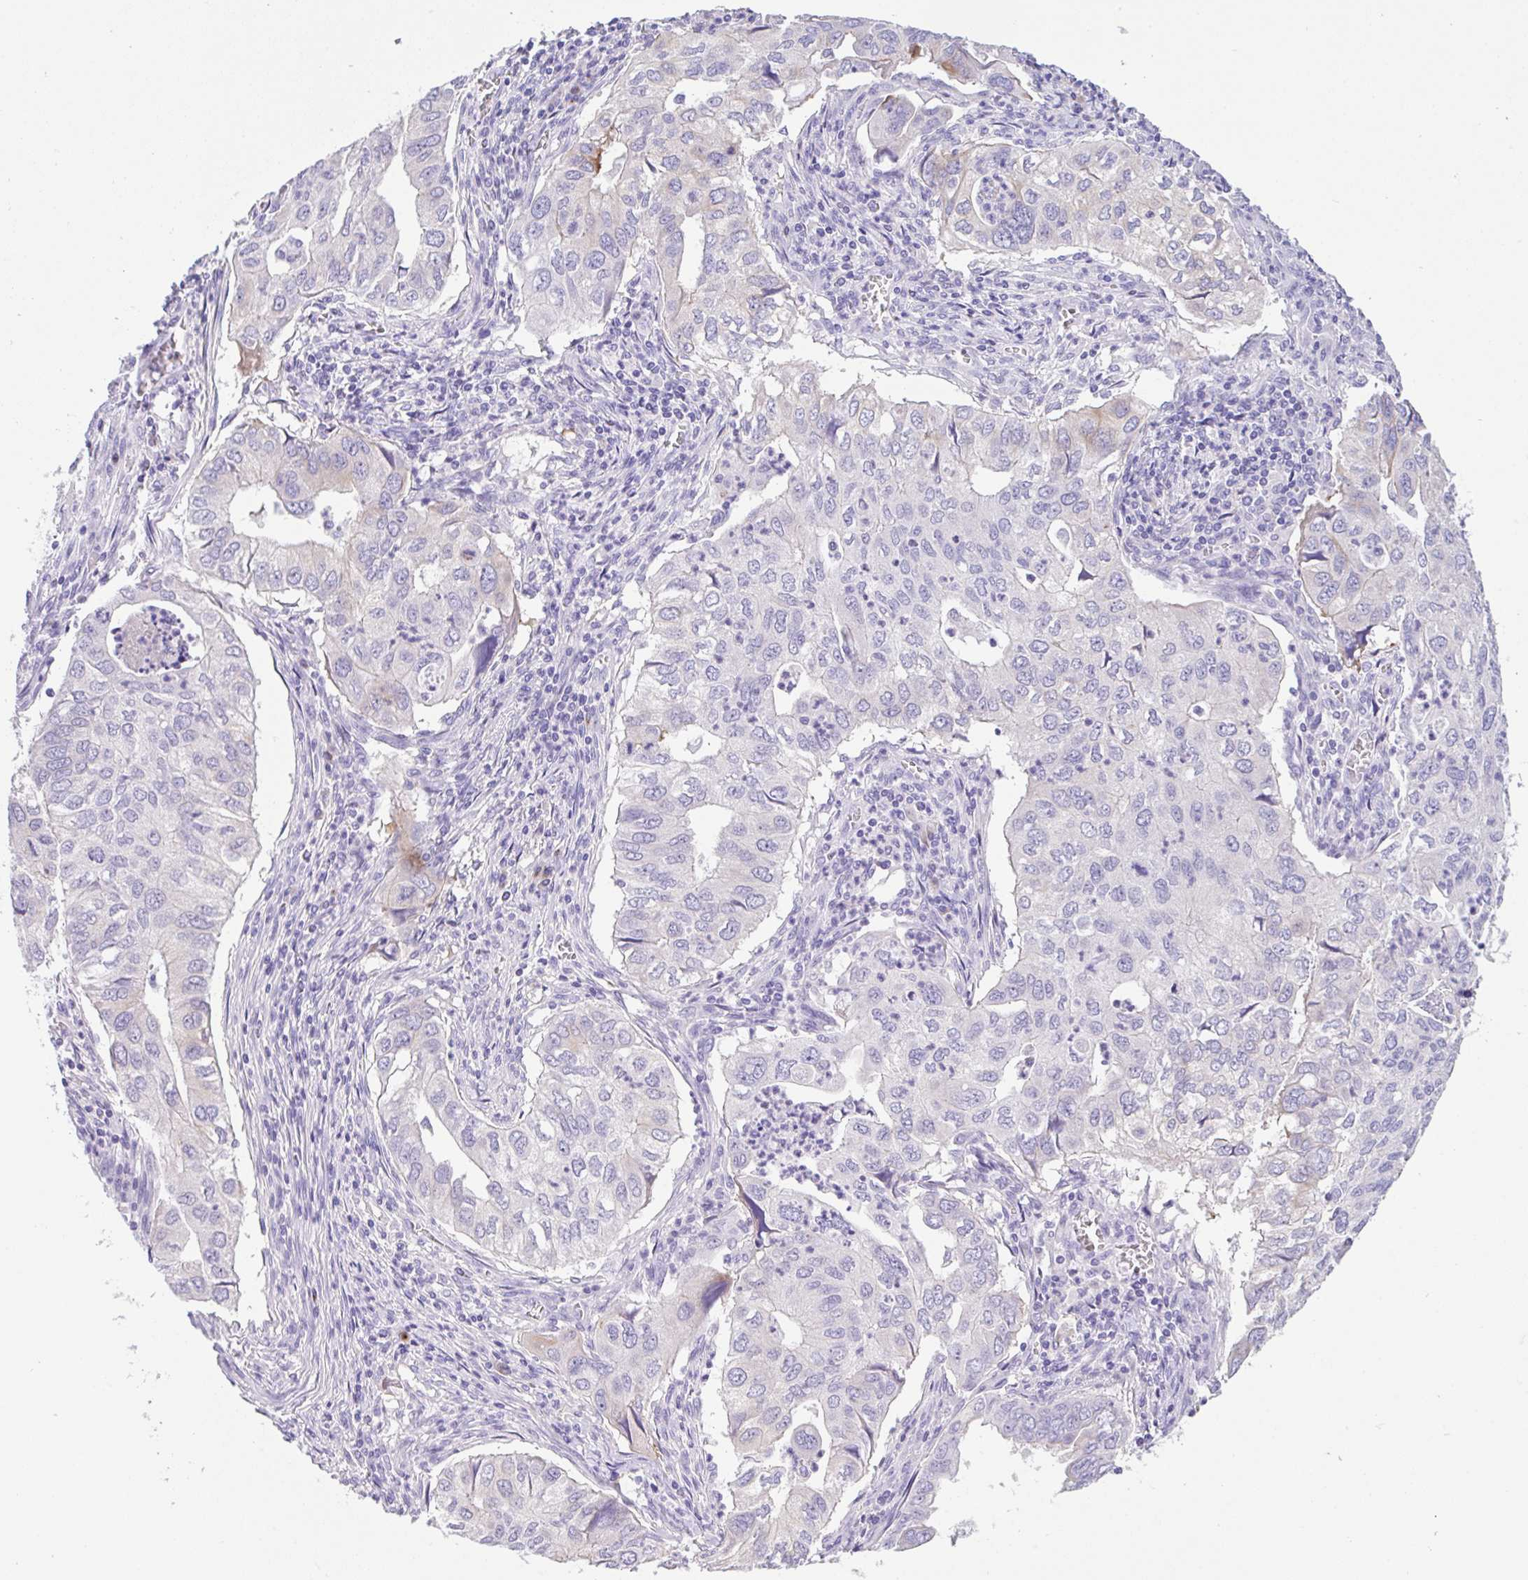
{"staining": {"intensity": "moderate", "quantity": "<25%", "location": "cytoplasmic/membranous"}, "tissue": "lung cancer", "cell_type": "Tumor cells", "image_type": "cancer", "snomed": [{"axis": "morphology", "description": "Adenocarcinoma, NOS"}, {"axis": "topography", "description": "Lung"}], "caption": "Moderate cytoplasmic/membranous positivity is identified in approximately <25% of tumor cells in lung adenocarcinoma.", "gene": "FBXL20", "patient": {"sex": "male", "age": 48}}